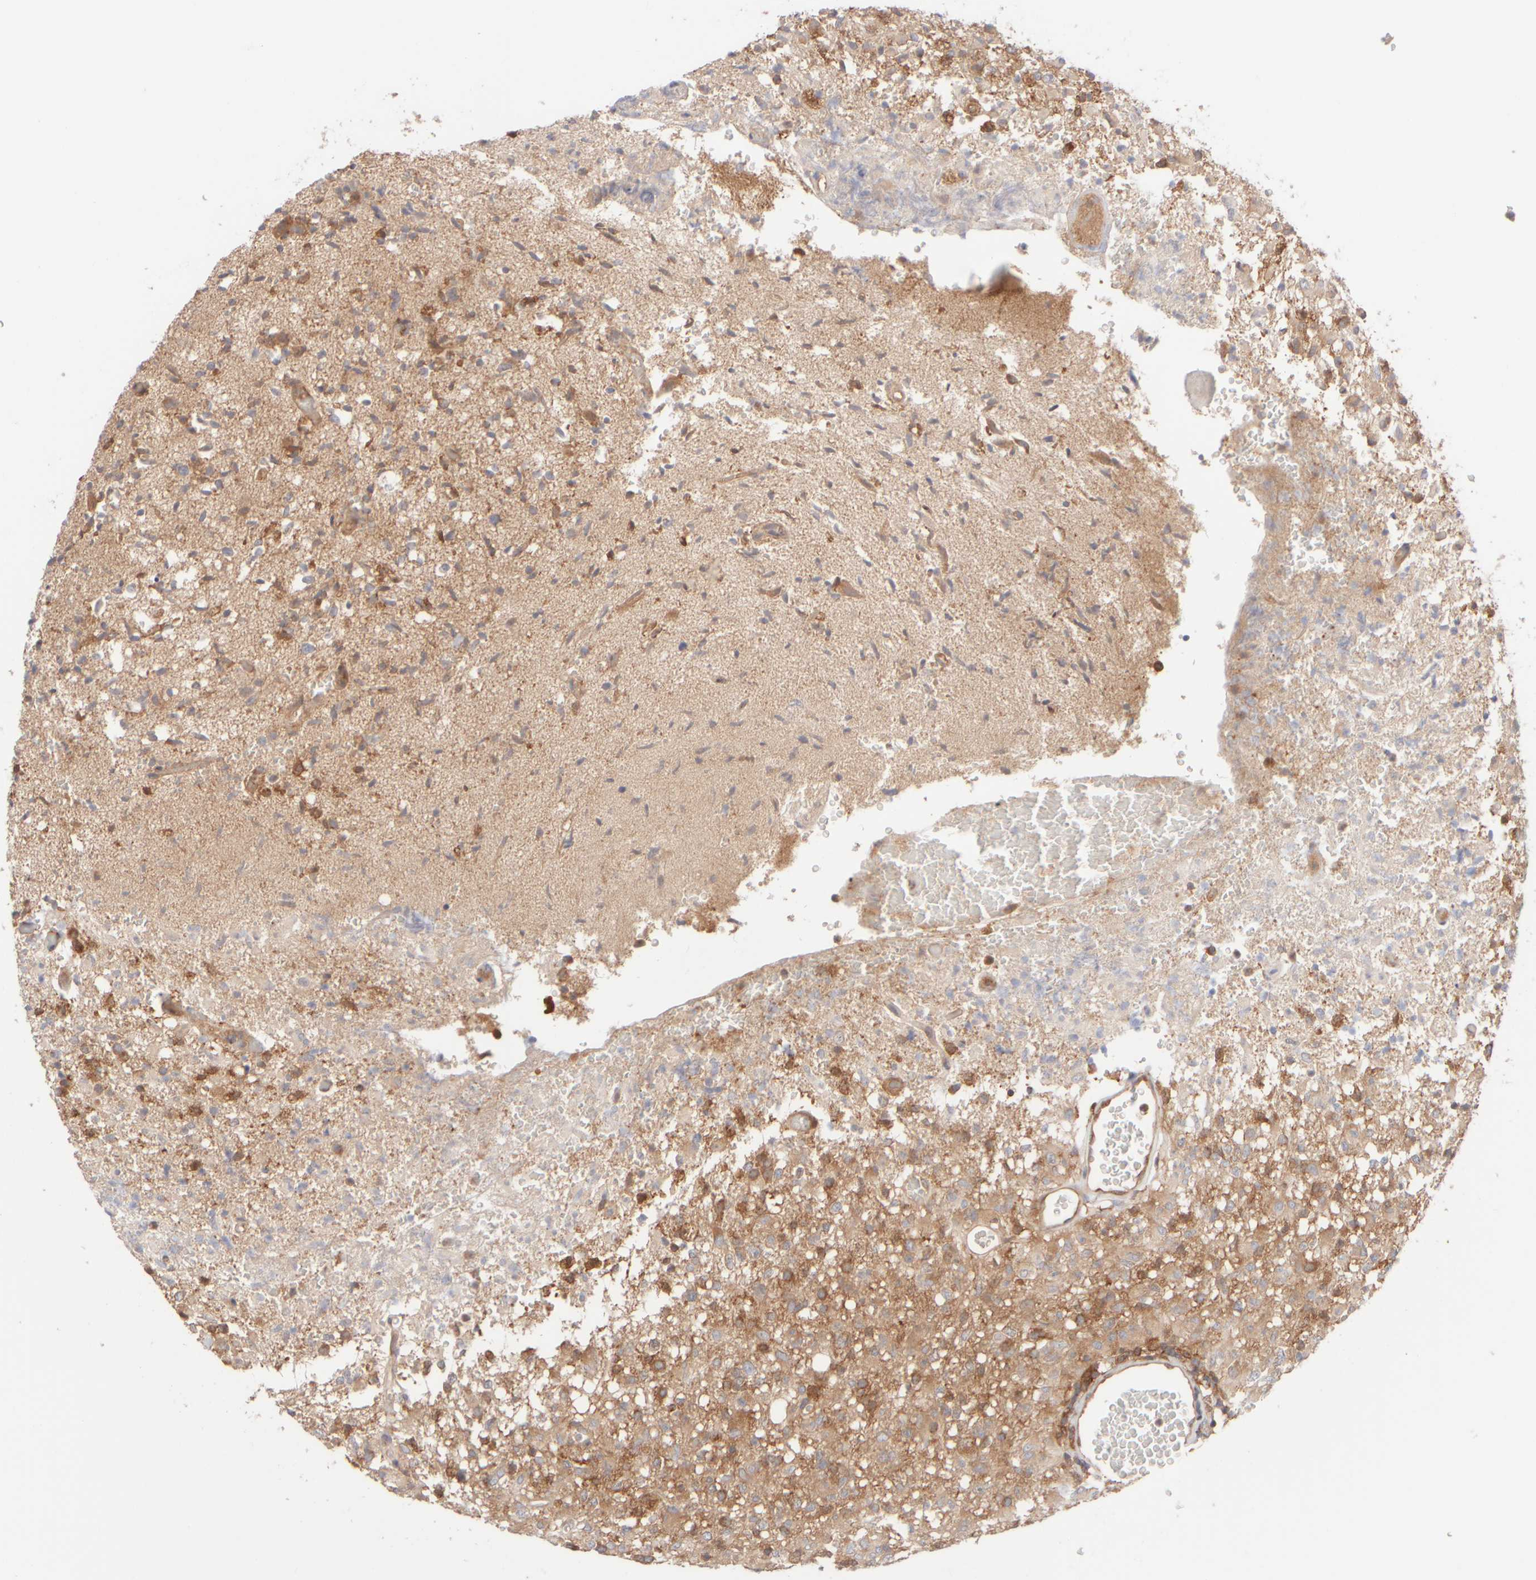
{"staining": {"intensity": "weak", "quantity": "25%-75%", "location": "cytoplasmic/membranous"}, "tissue": "glioma", "cell_type": "Tumor cells", "image_type": "cancer", "snomed": [{"axis": "morphology", "description": "Glioma, malignant, High grade"}, {"axis": "topography", "description": "Brain"}], "caption": "IHC staining of high-grade glioma (malignant), which exhibits low levels of weak cytoplasmic/membranous staining in approximately 25%-75% of tumor cells indicating weak cytoplasmic/membranous protein staining. The staining was performed using DAB (brown) for protein detection and nuclei were counterstained in hematoxylin (blue).", "gene": "RABEP1", "patient": {"sex": "female", "age": 57}}